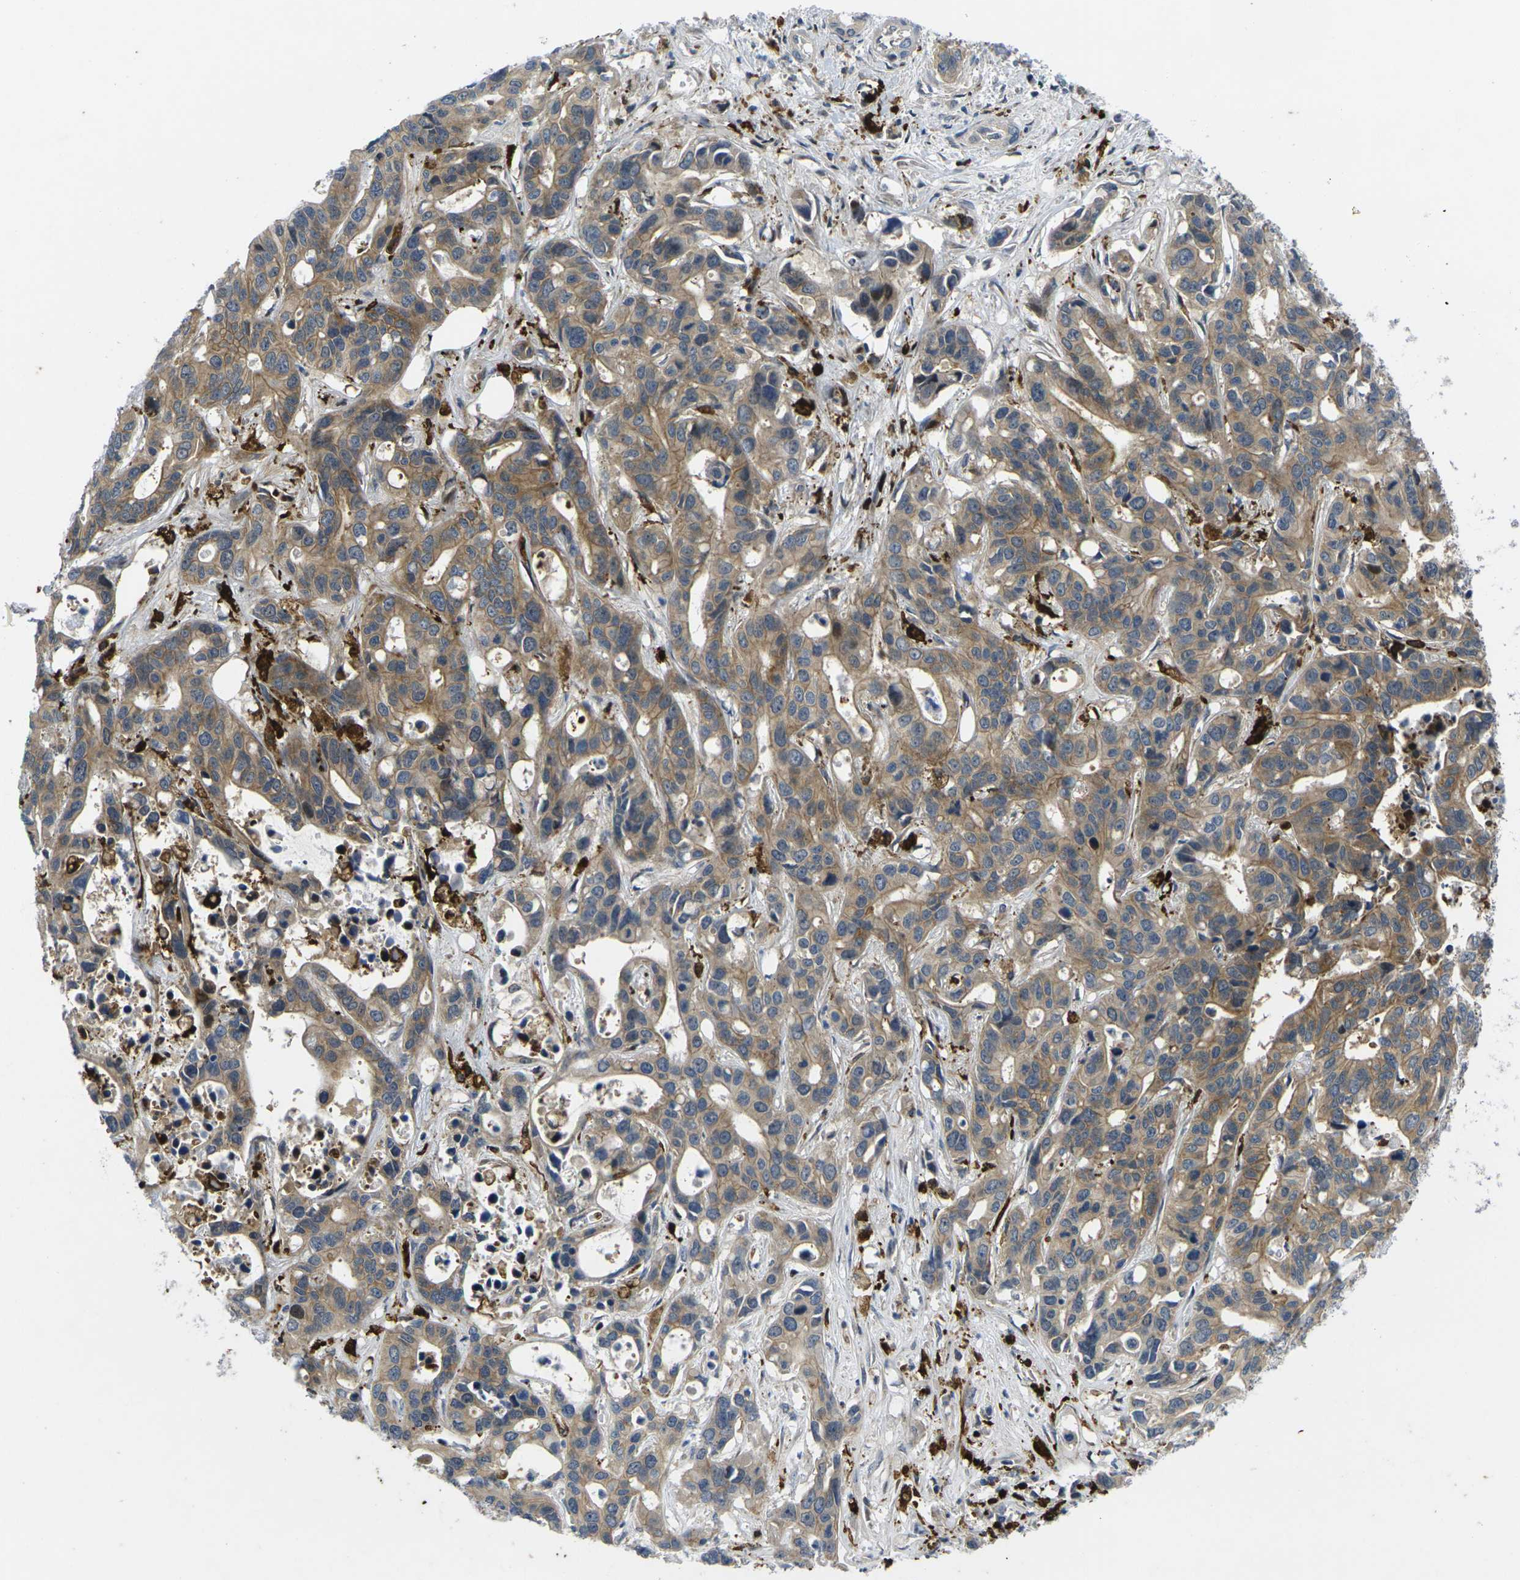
{"staining": {"intensity": "moderate", "quantity": ">75%", "location": "cytoplasmic/membranous"}, "tissue": "liver cancer", "cell_type": "Tumor cells", "image_type": "cancer", "snomed": [{"axis": "morphology", "description": "Cholangiocarcinoma"}, {"axis": "topography", "description": "Liver"}], "caption": "Liver cancer (cholangiocarcinoma) stained with DAB (3,3'-diaminobenzidine) IHC shows medium levels of moderate cytoplasmic/membranous staining in about >75% of tumor cells. The staining was performed using DAB (3,3'-diaminobenzidine) to visualize the protein expression in brown, while the nuclei were stained in blue with hematoxylin (Magnification: 20x).", "gene": "ROBO2", "patient": {"sex": "female", "age": 65}}